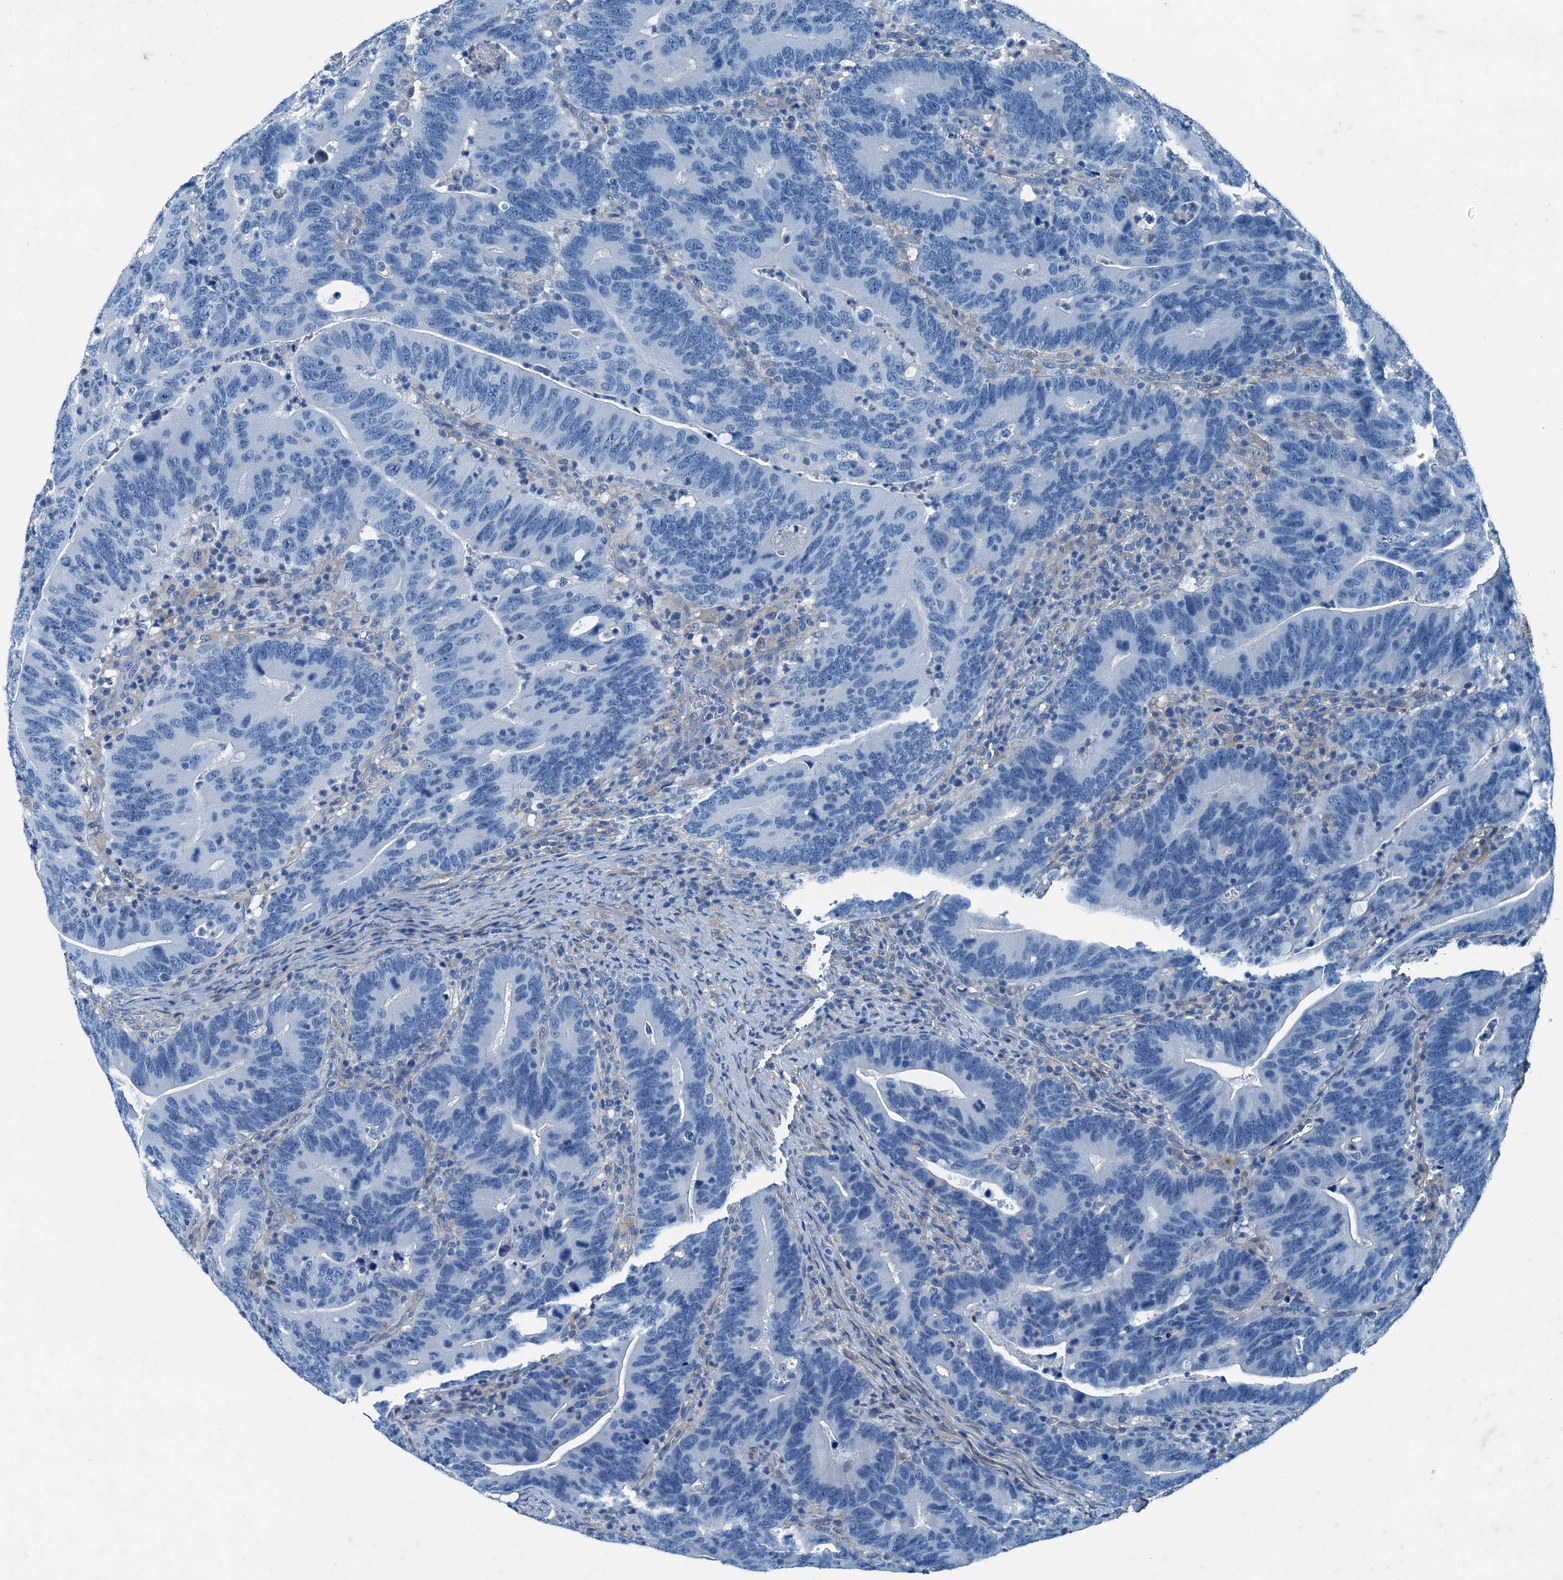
{"staining": {"intensity": "negative", "quantity": "none", "location": "none"}, "tissue": "colorectal cancer", "cell_type": "Tumor cells", "image_type": "cancer", "snomed": [{"axis": "morphology", "description": "Adenocarcinoma, NOS"}, {"axis": "topography", "description": "Colon"}], "caption": "This is an IHC photomicrograph of human colorectal adenocarcinoma. There is no staining in tumor cells.", "gene": "RAB3IL1", "patient": {"sex": "female", "age": 66}}